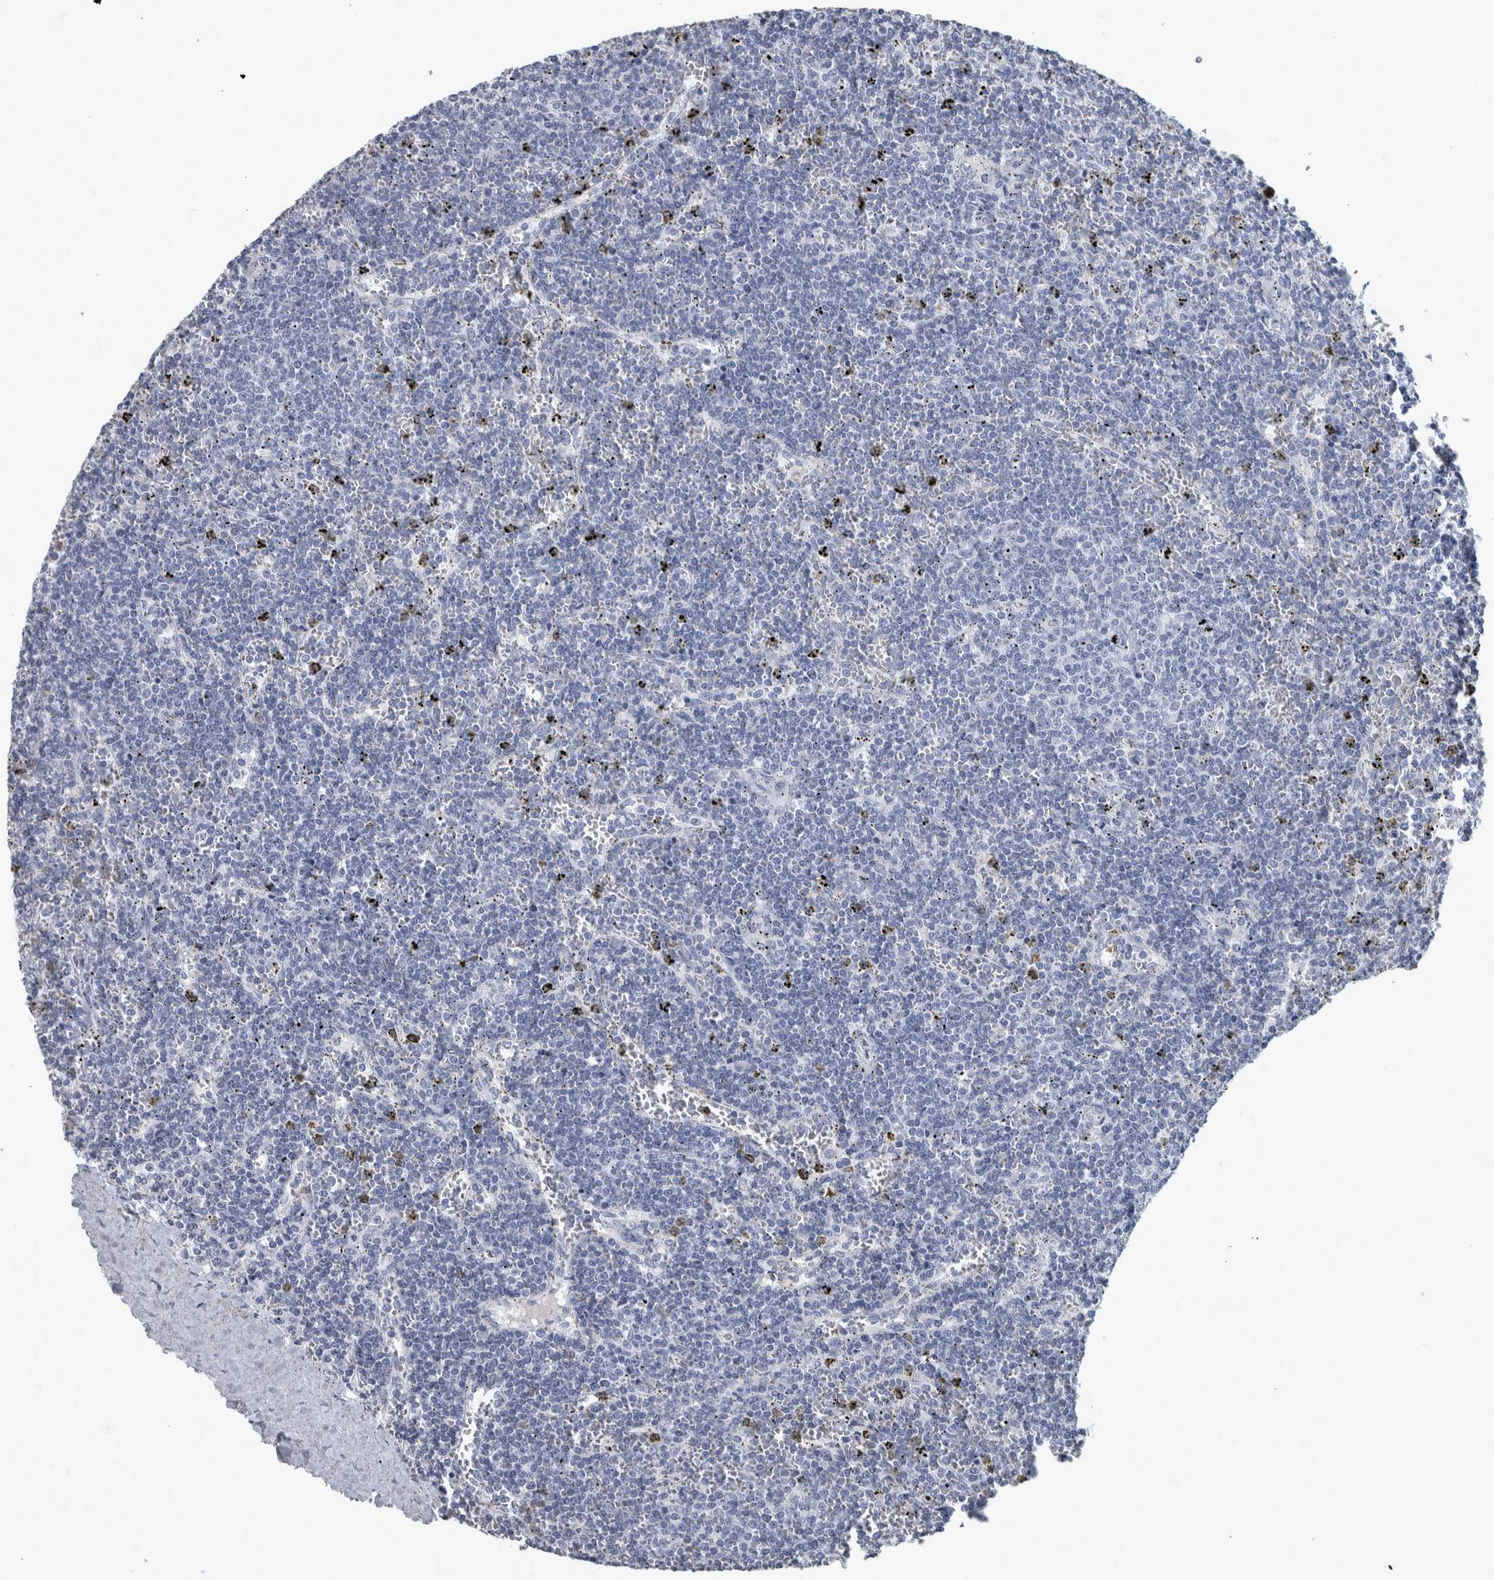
{"staining": {"intensity": "negative", "quantity": "none", "location": "none"}, "tissue": "lymphoma", "cell_type": "Tumor cells", "image_type": "cancer", "snomed": [{"axis": "morphology", "description": "Malignant lymphoma, non-Hodgkin's type, Low grade"}, {"axis": "topography", "description": "Spleen"}], "caption": "This is an IHC image of human lymphoma. There is no positivity in tumor cells.", "gene": "DSG2", "patient": {"sex": "female", "age": 50}}